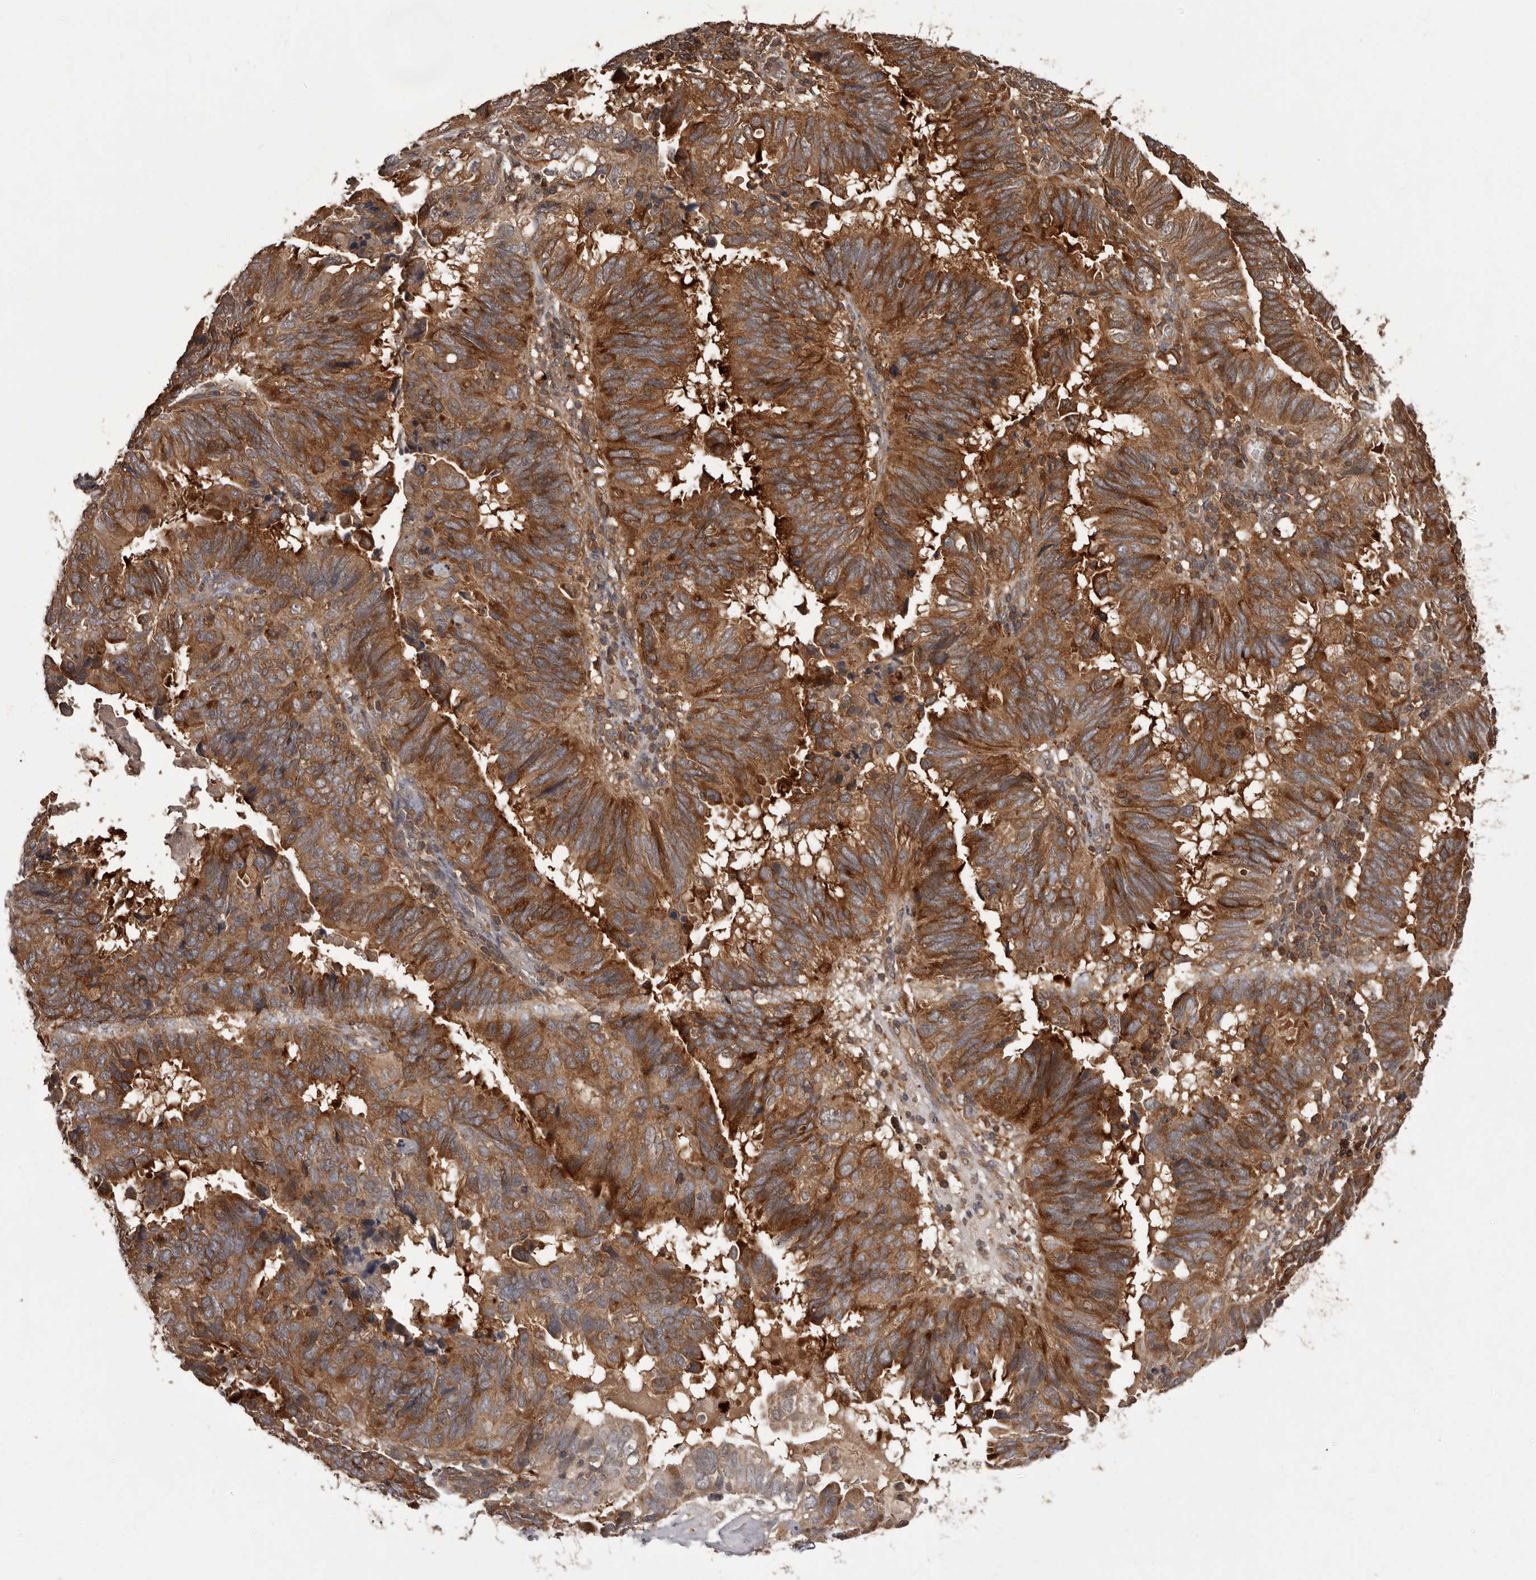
{"staining": {"intensity": "strong", "quantity": ">75%", "location": "cytoplasmic/membranous"}, "tissue": "endometrial cancer", "cell_type": "Tumor cells", "image_type": "cancer", "snomed": [{"axis": "morphology", "description": "Adenocarcinoma, NOS"}, {"axis": "topography", "description": "Uterus"}], "caption": "Endometrial adenocarcinoma tissue demonstrates strong cytoplasmic/membranous staining in approximately >75% of tumor cells", "gene": "SLC22A3", "patient": {"sex": "female", "age": 77}}